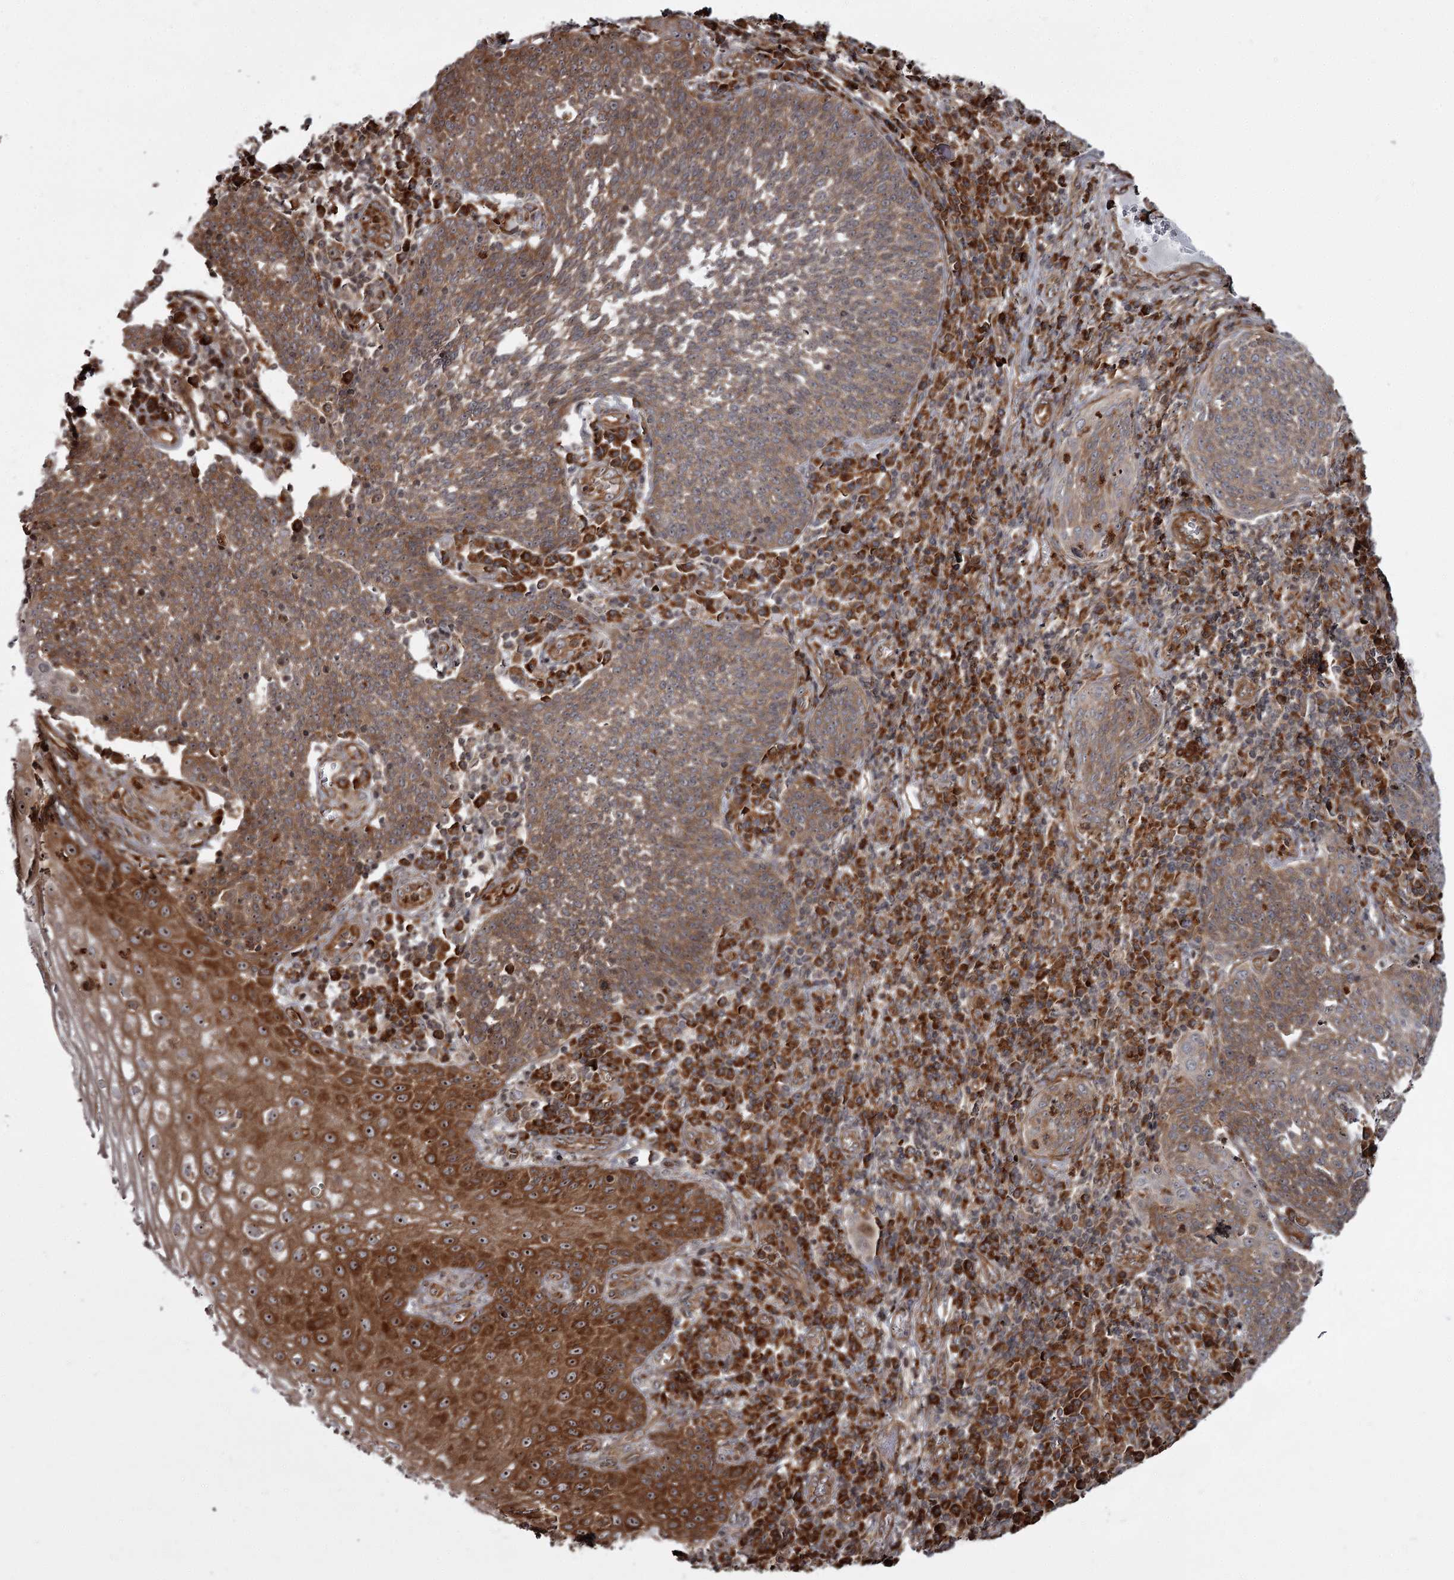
{"staining": {"intensity": "moderate", "quantity": ">75%", "location": "cytoplasmic/membranous"}, "tissue": "cervical cancer", "cell_type": "Tumor cells", "image_type": "cancer", "snomed": [{"axis": "morphology", "description": "Squamous cell carcinoma, NOS"}, {"axis": "topography", "description": "Cervix"}], "caption": "The histopathology image demonstrates staining of cervical squamous cell carcinoma, revealing moderate cytoplasmic/membranous protein expression (brown color) within tumor cells.", "gene": "THAP9", "patient": {"sex": "female", "age": 34}}